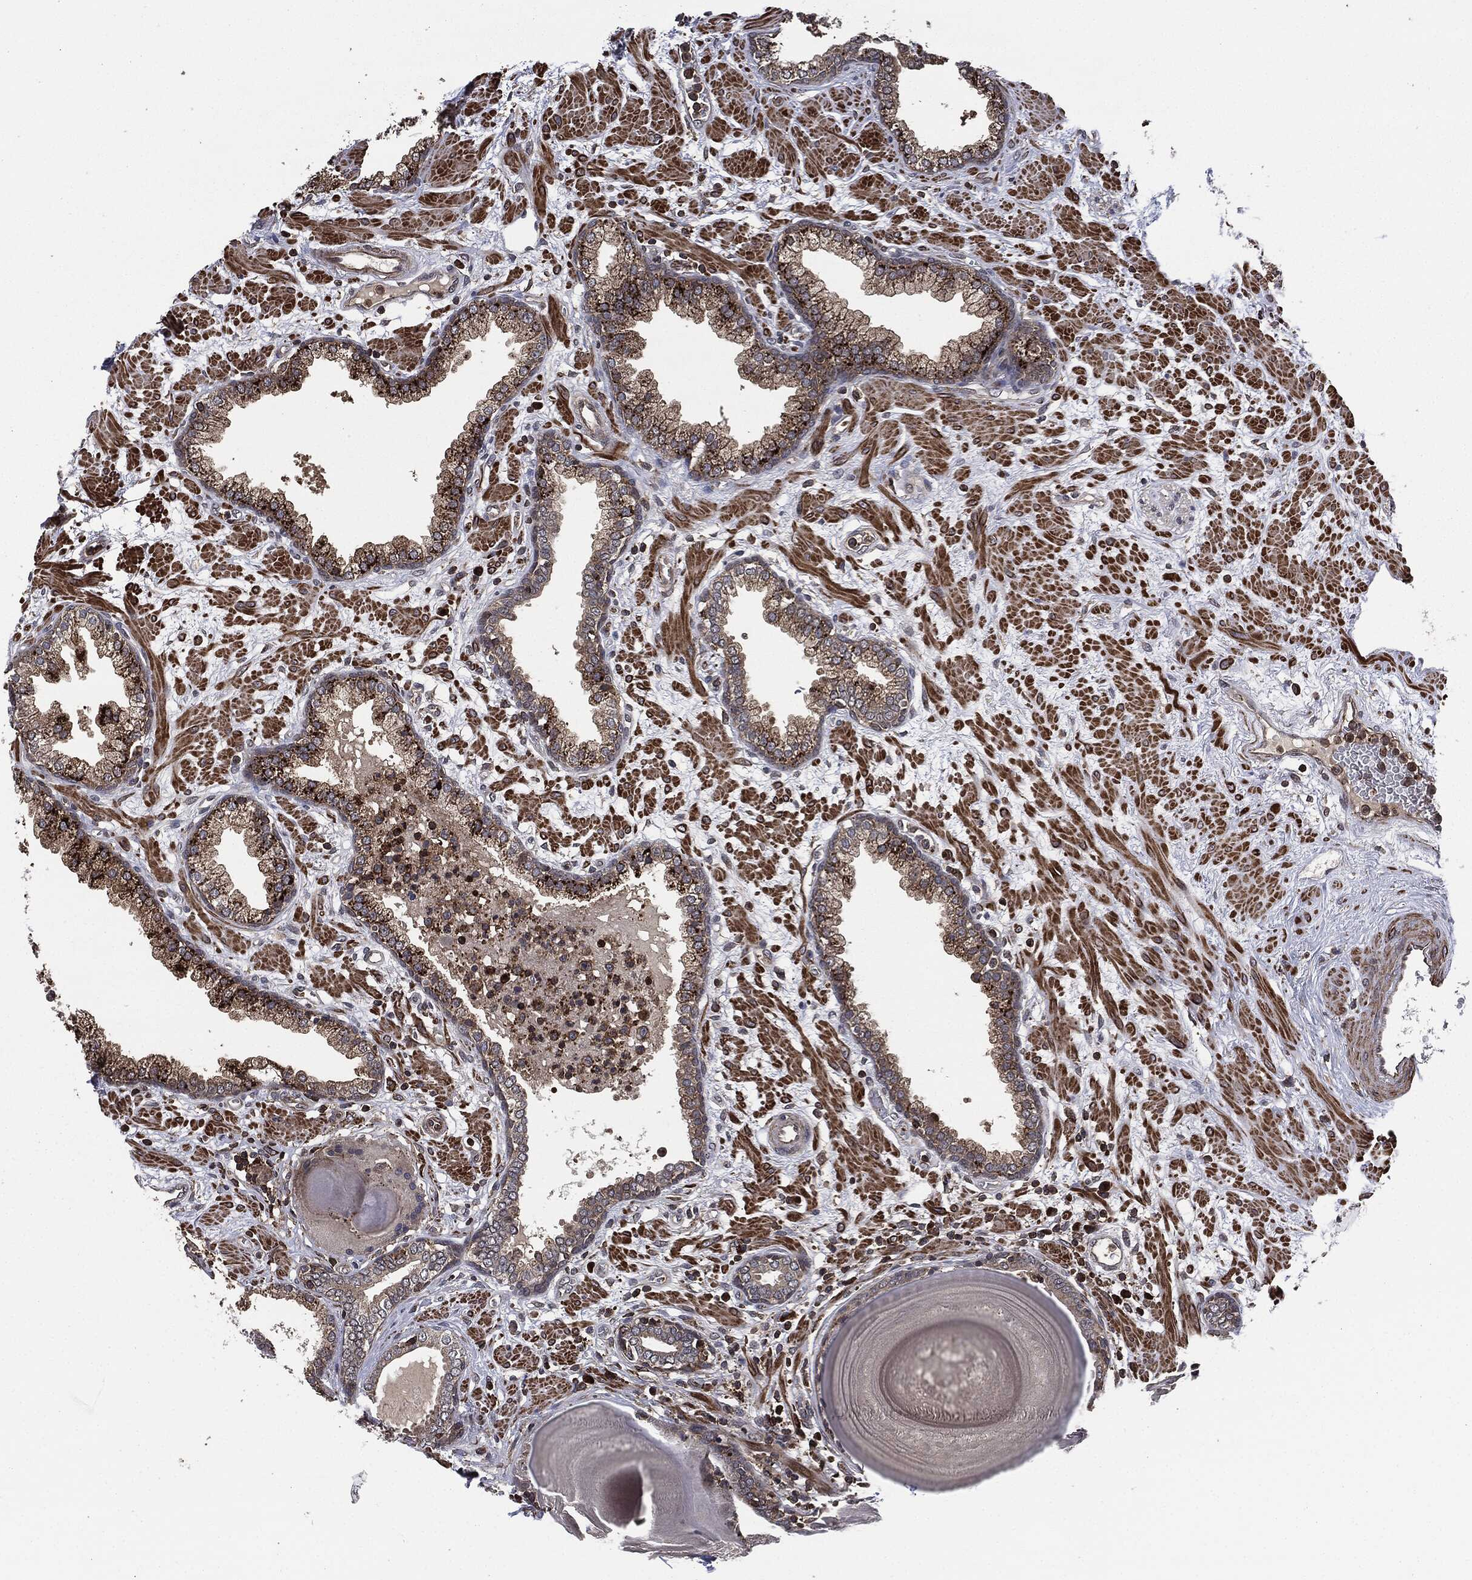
{"staining": {"intensity": "strong", "quantity": "25%-75%", "location": "cytoplasmic/membranous"}, "tissue": "prostate", "cell_type": "Glandular cells", "image_type": "normal", "snomed": [{"axis": "morphology", "description": "Normal tissue, NOS"}, {"axis": "topography", "description": "Prostate"}], "caption": "Protein analysis of benign prostate displays strong cytoplasmic/membranous positivity in approximately 25%-75% of glandular cells.", "gene": "UBR1", "patient": {"sex": "male", "age": 63}}